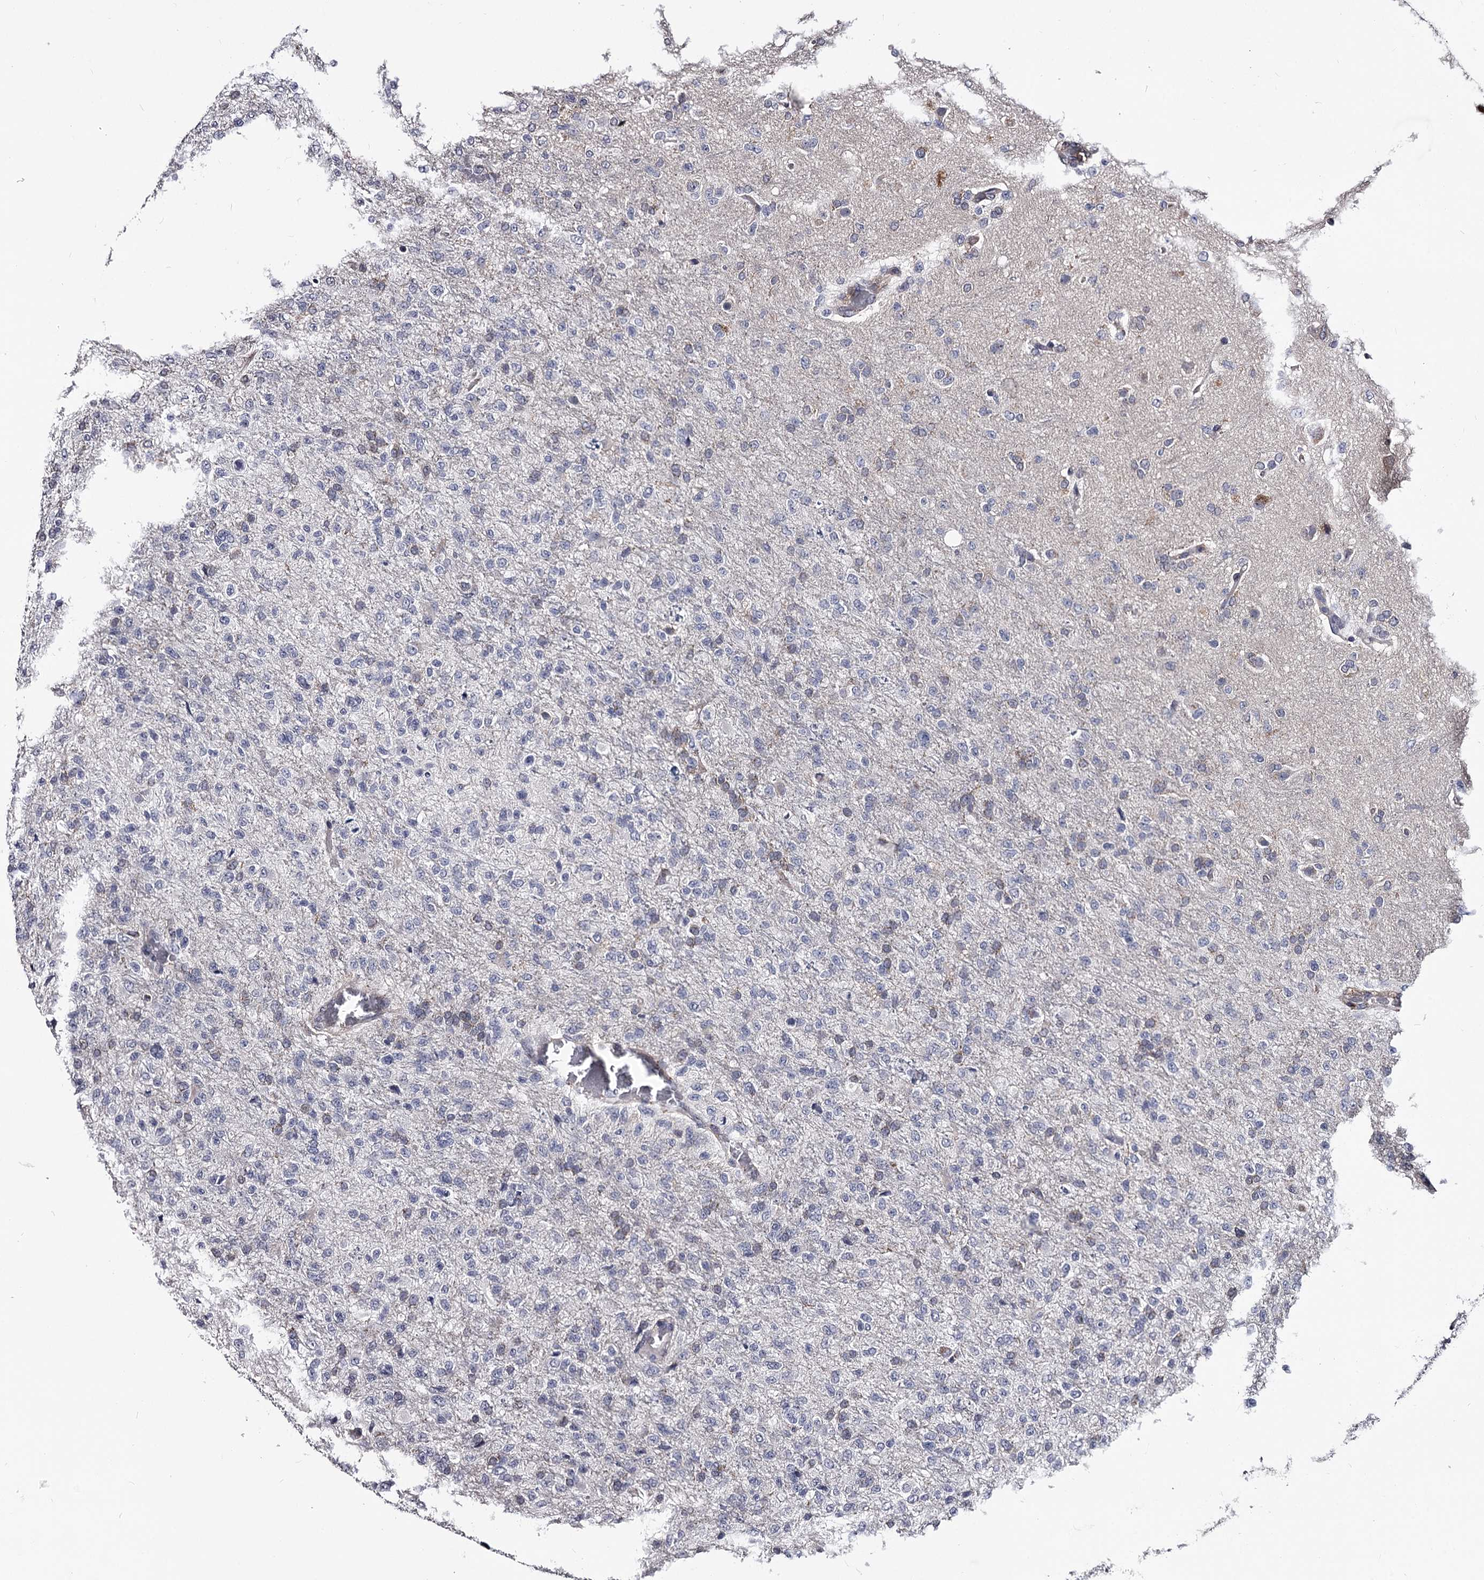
{"staining": {"intensity": "negative", "quantity": "none", "location": "none"}, "tissue": "glioma", "cell_type": "Tumor cells", "image_type": "cancer", "snomed": [{"axis": "morphology", "description": "Glioma, malignant, High grade"}, {"axis": "topography", "description": "Brain"}], "caption": "Histopathology image shows no protein staining in tumor cells of glioma tissue. Nuclei are stained in blue.", "gene": "GSTO1", "patient": {"sex": "female", "age": 74}}